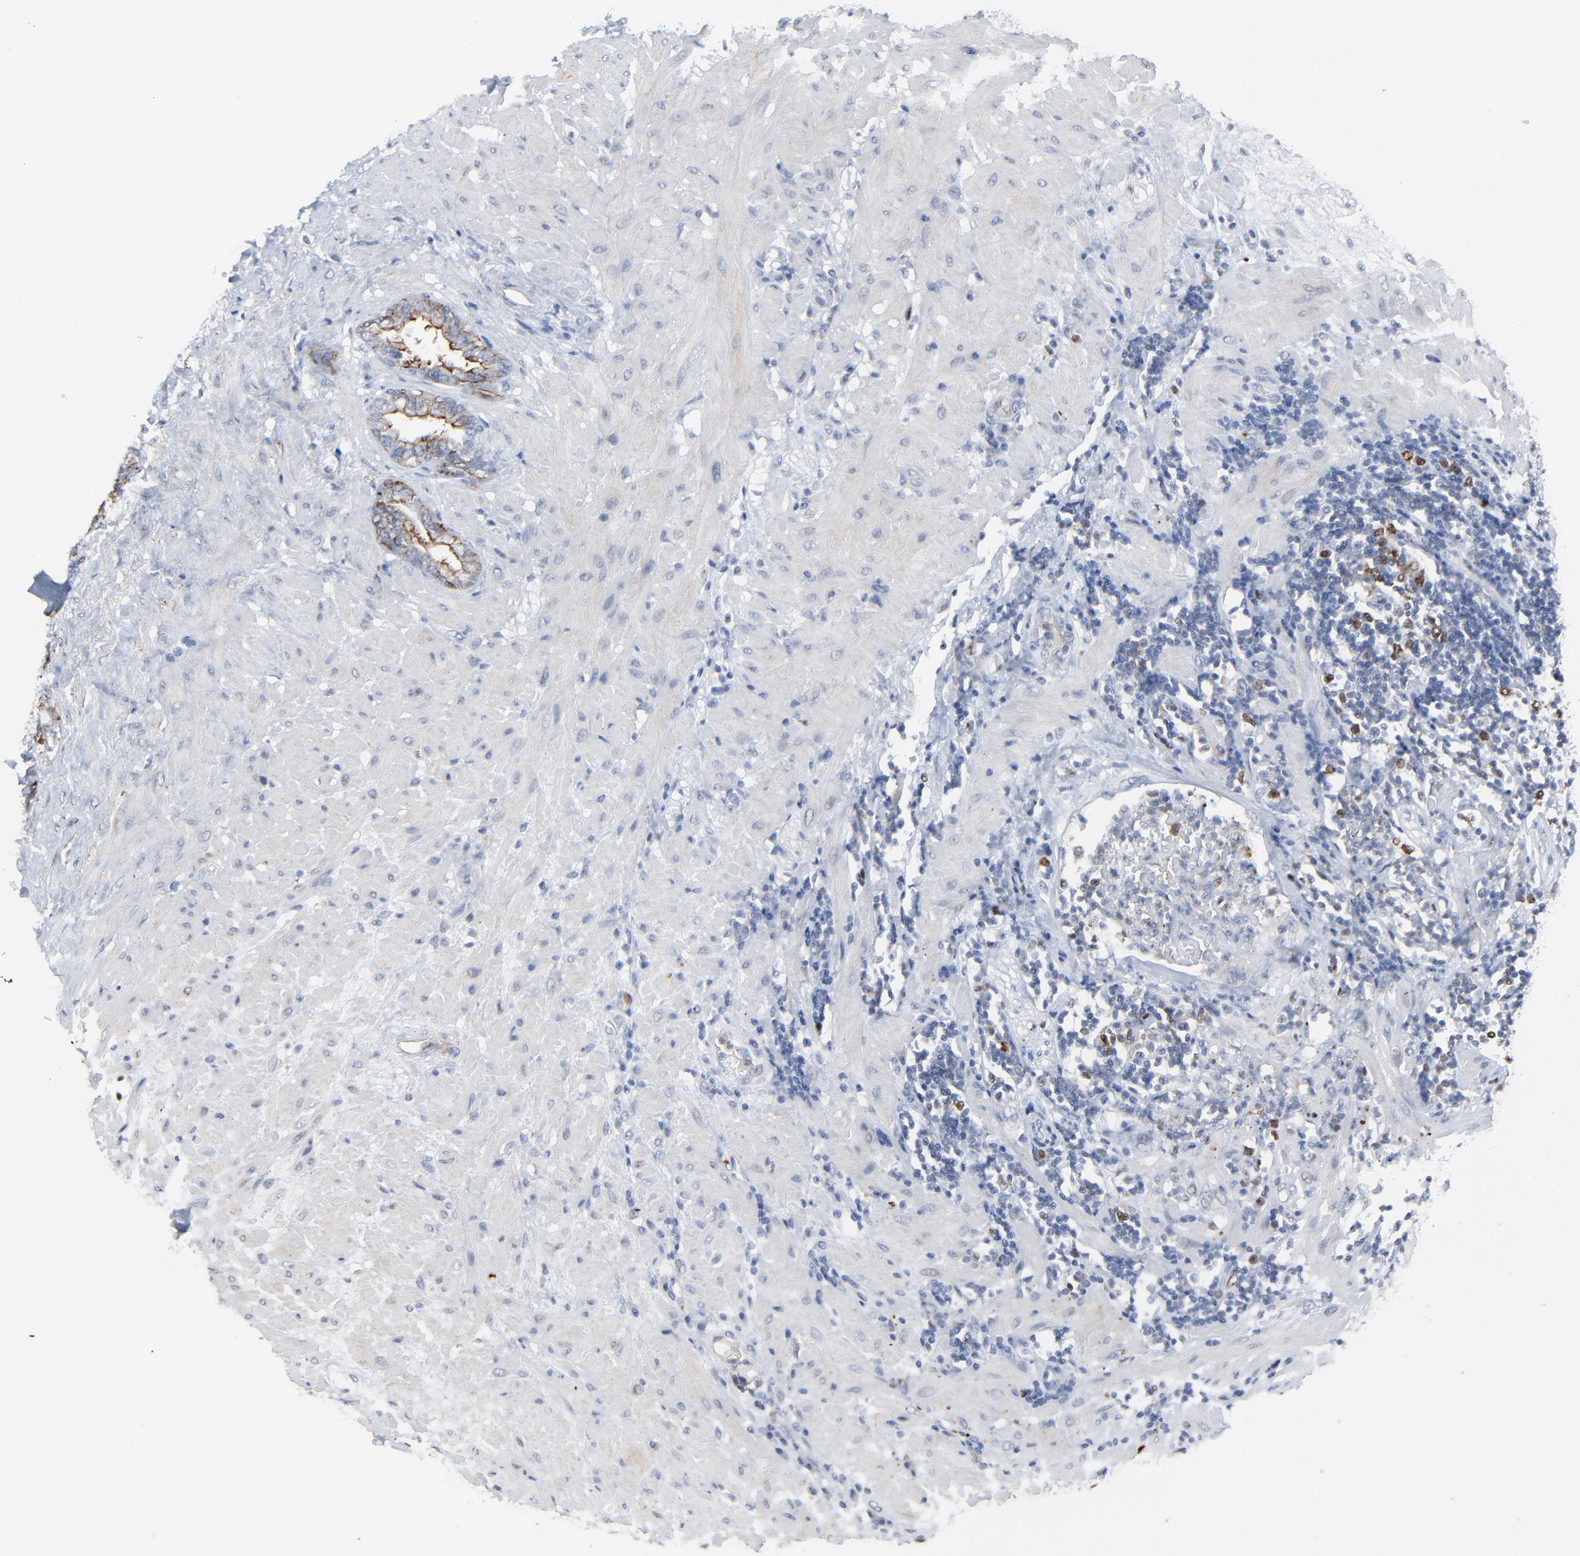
{"staining": {"intensity": "moderate", "quantity": "25%-75%", "location": "cytoplasmic/membranous"}, "tissue": "seminal vesicle", "cell_type": "Glandular cells", "image_type": "normal", "snomed": [{"axis": "morphology", "description": "Normal tissue, NOS"}, {"axis": "topography", "description": "Seminal veicle"}], "caption": "Normal seminal vesicle demonstrates moderate cytoplasmic/membranous positivity in about 25%-75% of glandular cells.", "gene": "BIRC3", "patient": {"sex": "male", "age": 61}}